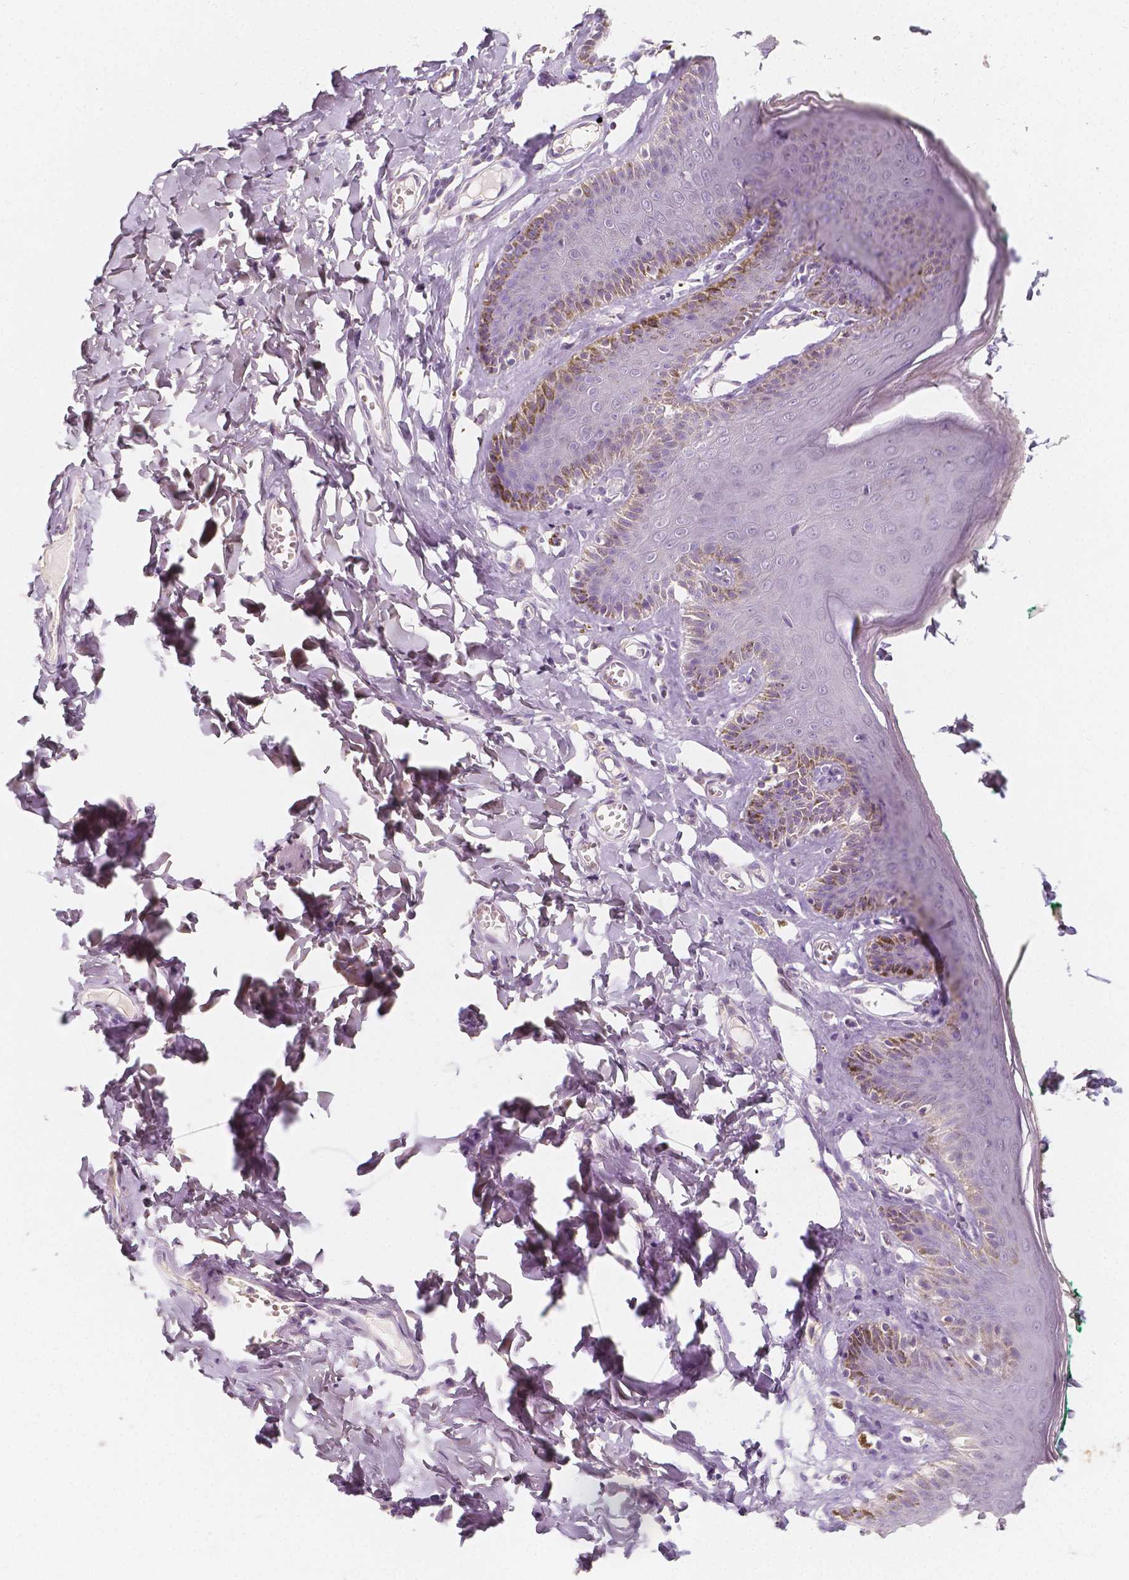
{"staining": {"intensity": "negative", "quantity": "none", "location": "none"}, "tissue": "skin", "cell_type": "Epidermal cells", "image_type": "normal", "snomed": [{"axis": "morphology", "description": "Normal tissue, NOS"}, {"axis": "topography", "description": "Vulva"}, {"axis": "topography", "description": "Peripheral nerve tissue"}], "caption": "High power microscopy photomicrograph of an IHC image of benign skin, revealing no significant staining in epidermal cells. (Immunohistochemistry (ihc), brightfield microscopy, high magnification).", "gene": "NECAB2", "patient": {"sex": "female", "age": 66}}